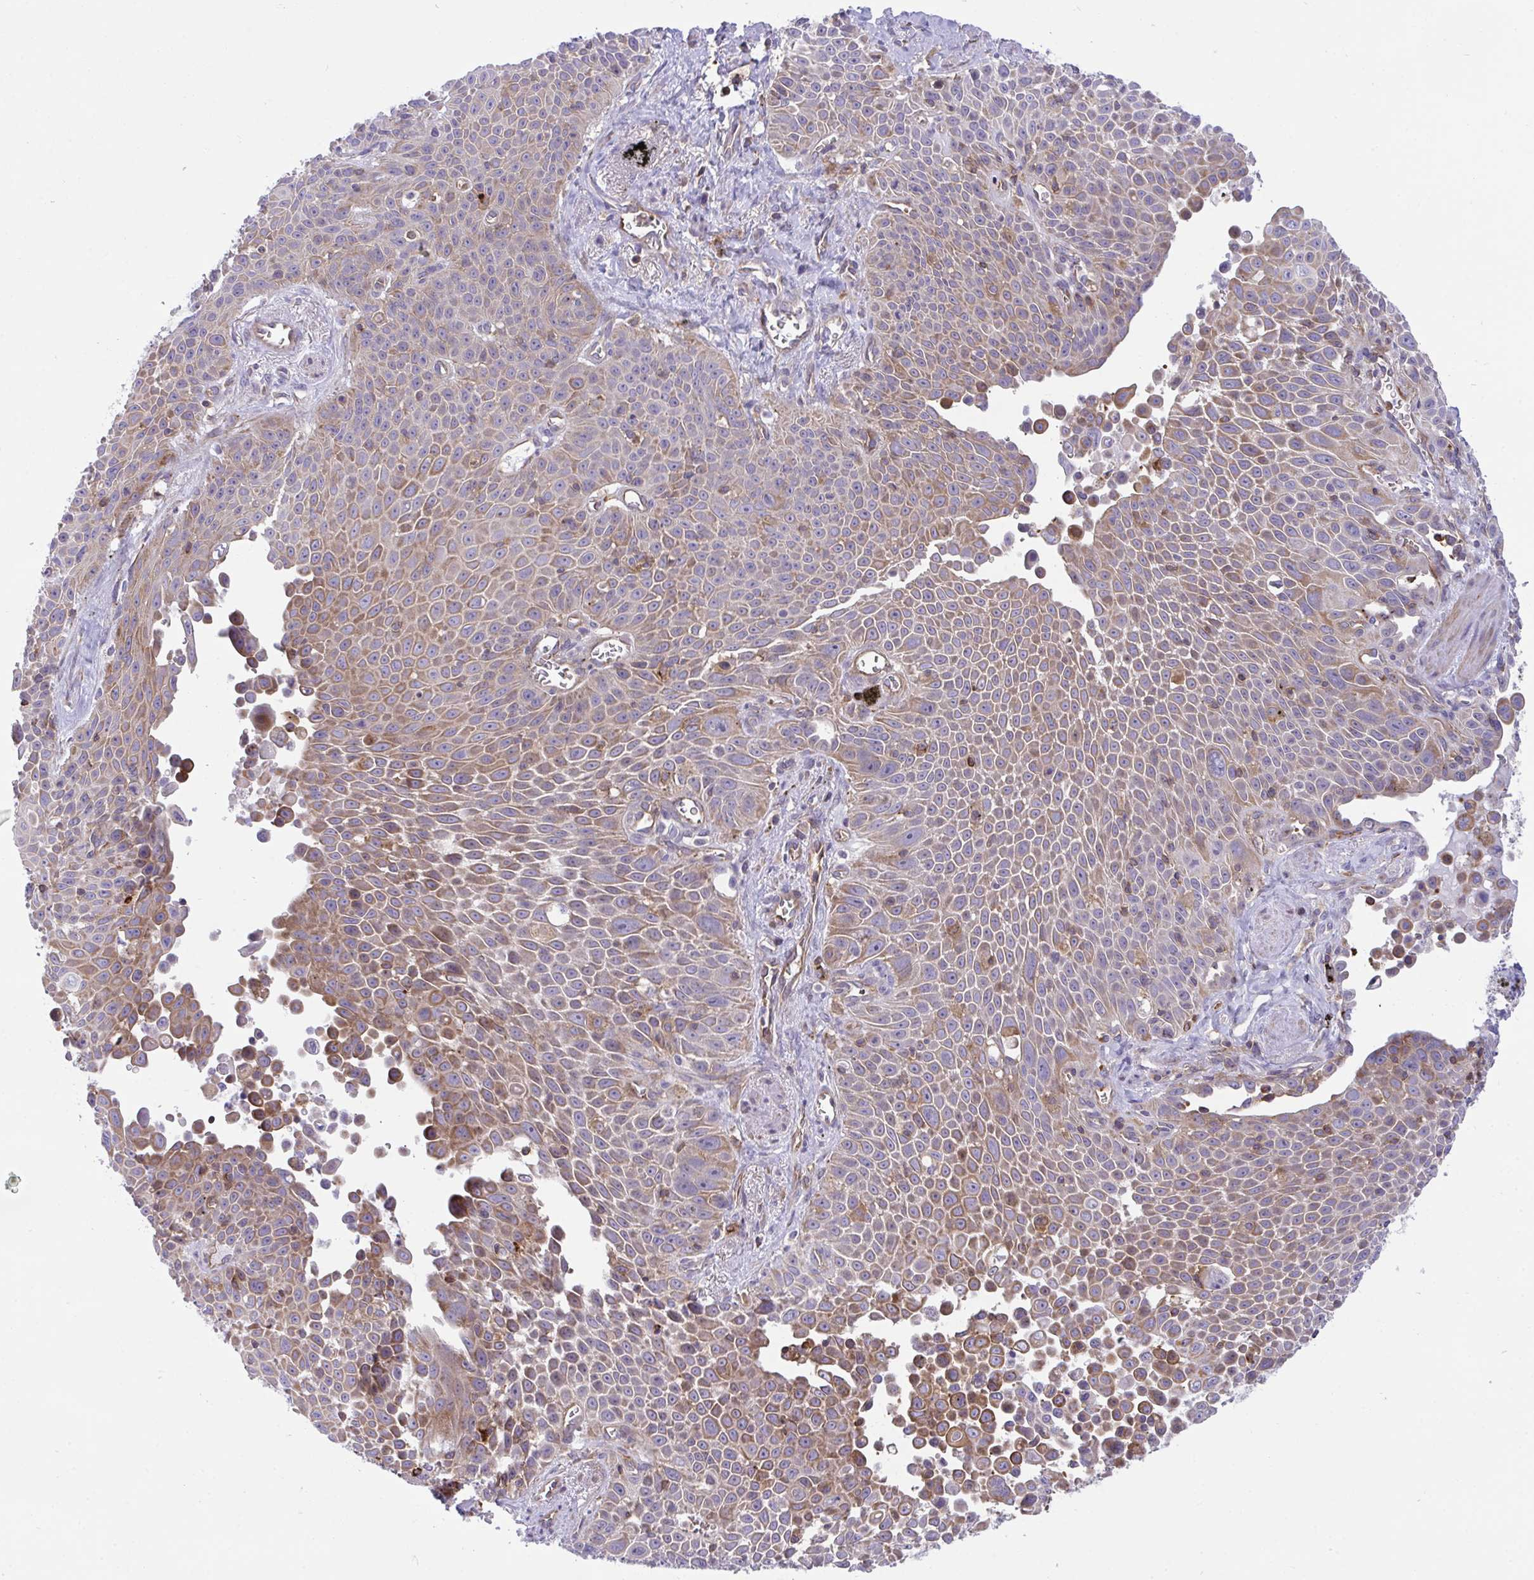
{"staining": {"intensity": "moderate", "quantity": ">75%", "location": "cytoplasmic/membranous"}, "tissue": "lung cancer", "cell_type": "Tumor cells", "image_type": "cancer", "snomed": [{"axis": "morphology", "description": "Squamous cell carcinoma, NOS"}, {"axis": "morphology", "description": "Squamous cell carcinoma, metastatic, NOS"}, {"axis": "topography", "description": "Lymph node"}, {"axis": "topography", "description": "Lung"}], "caption": "Brown immunohistochemical staining in lung cancer exhibits moderate cytoplasmic/membranous staining in approximately >75% of tumor cells.", "gene": "PPIH", "patient": {"sex": "female", "age": 62}}